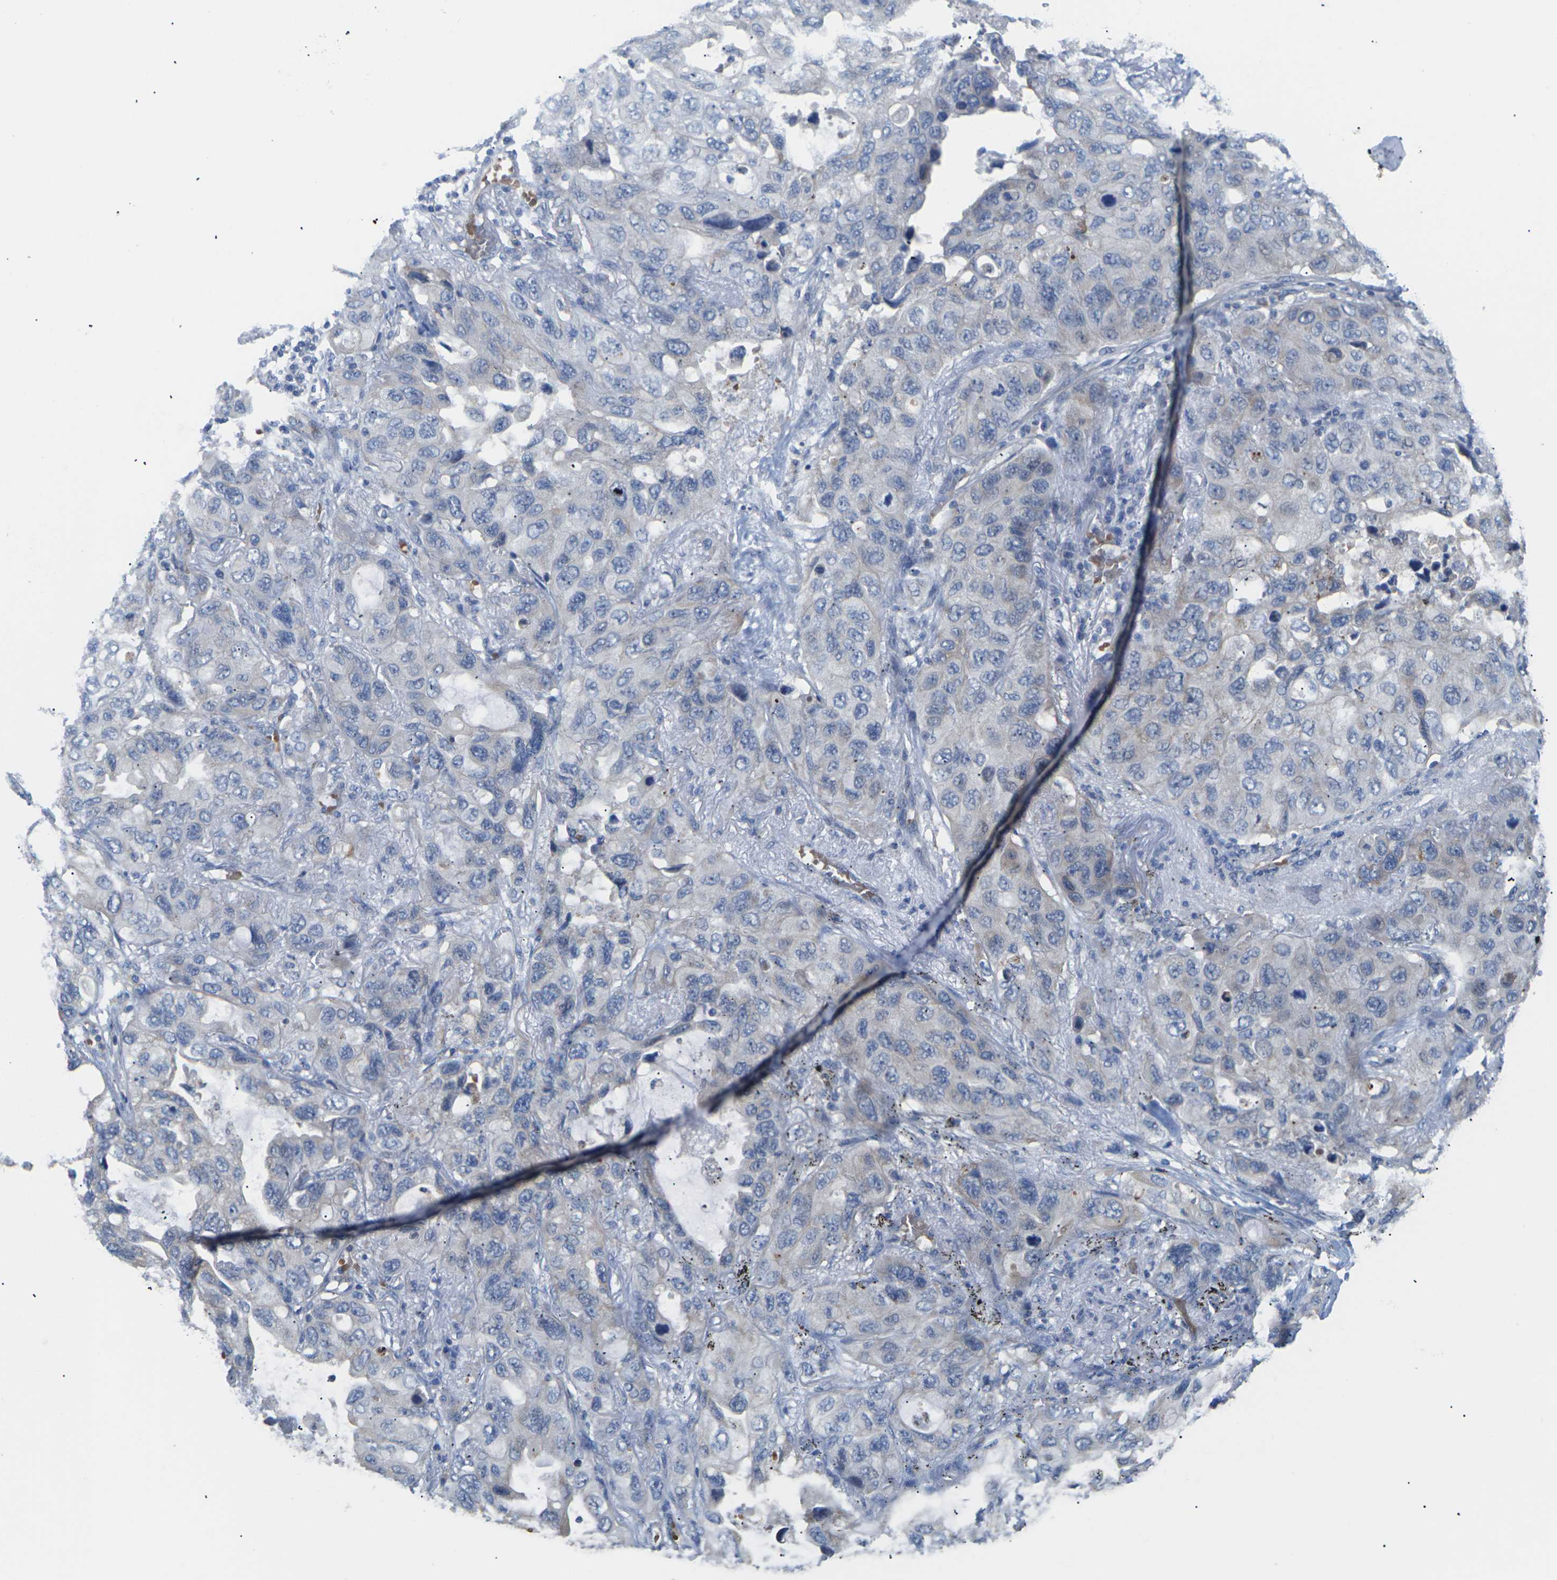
{"staining": {"intensity": "negative", "quantity": "none", "location": "none"}, "tissue": "lung cancer", "cell_type": "Tumor cells", "image_type": "cancer", "snomed": [{"axis": "morphology", "description": "Squamous cell carcinoma, NOS"}, {"axis": "topography", "description": "Lung"}], "caption": "Tumor cells are negative for brown protein staining in lung squamous cell carcinoma.", "gene": "TMCO4", "patient": {"sex": "female", "age": 73}}